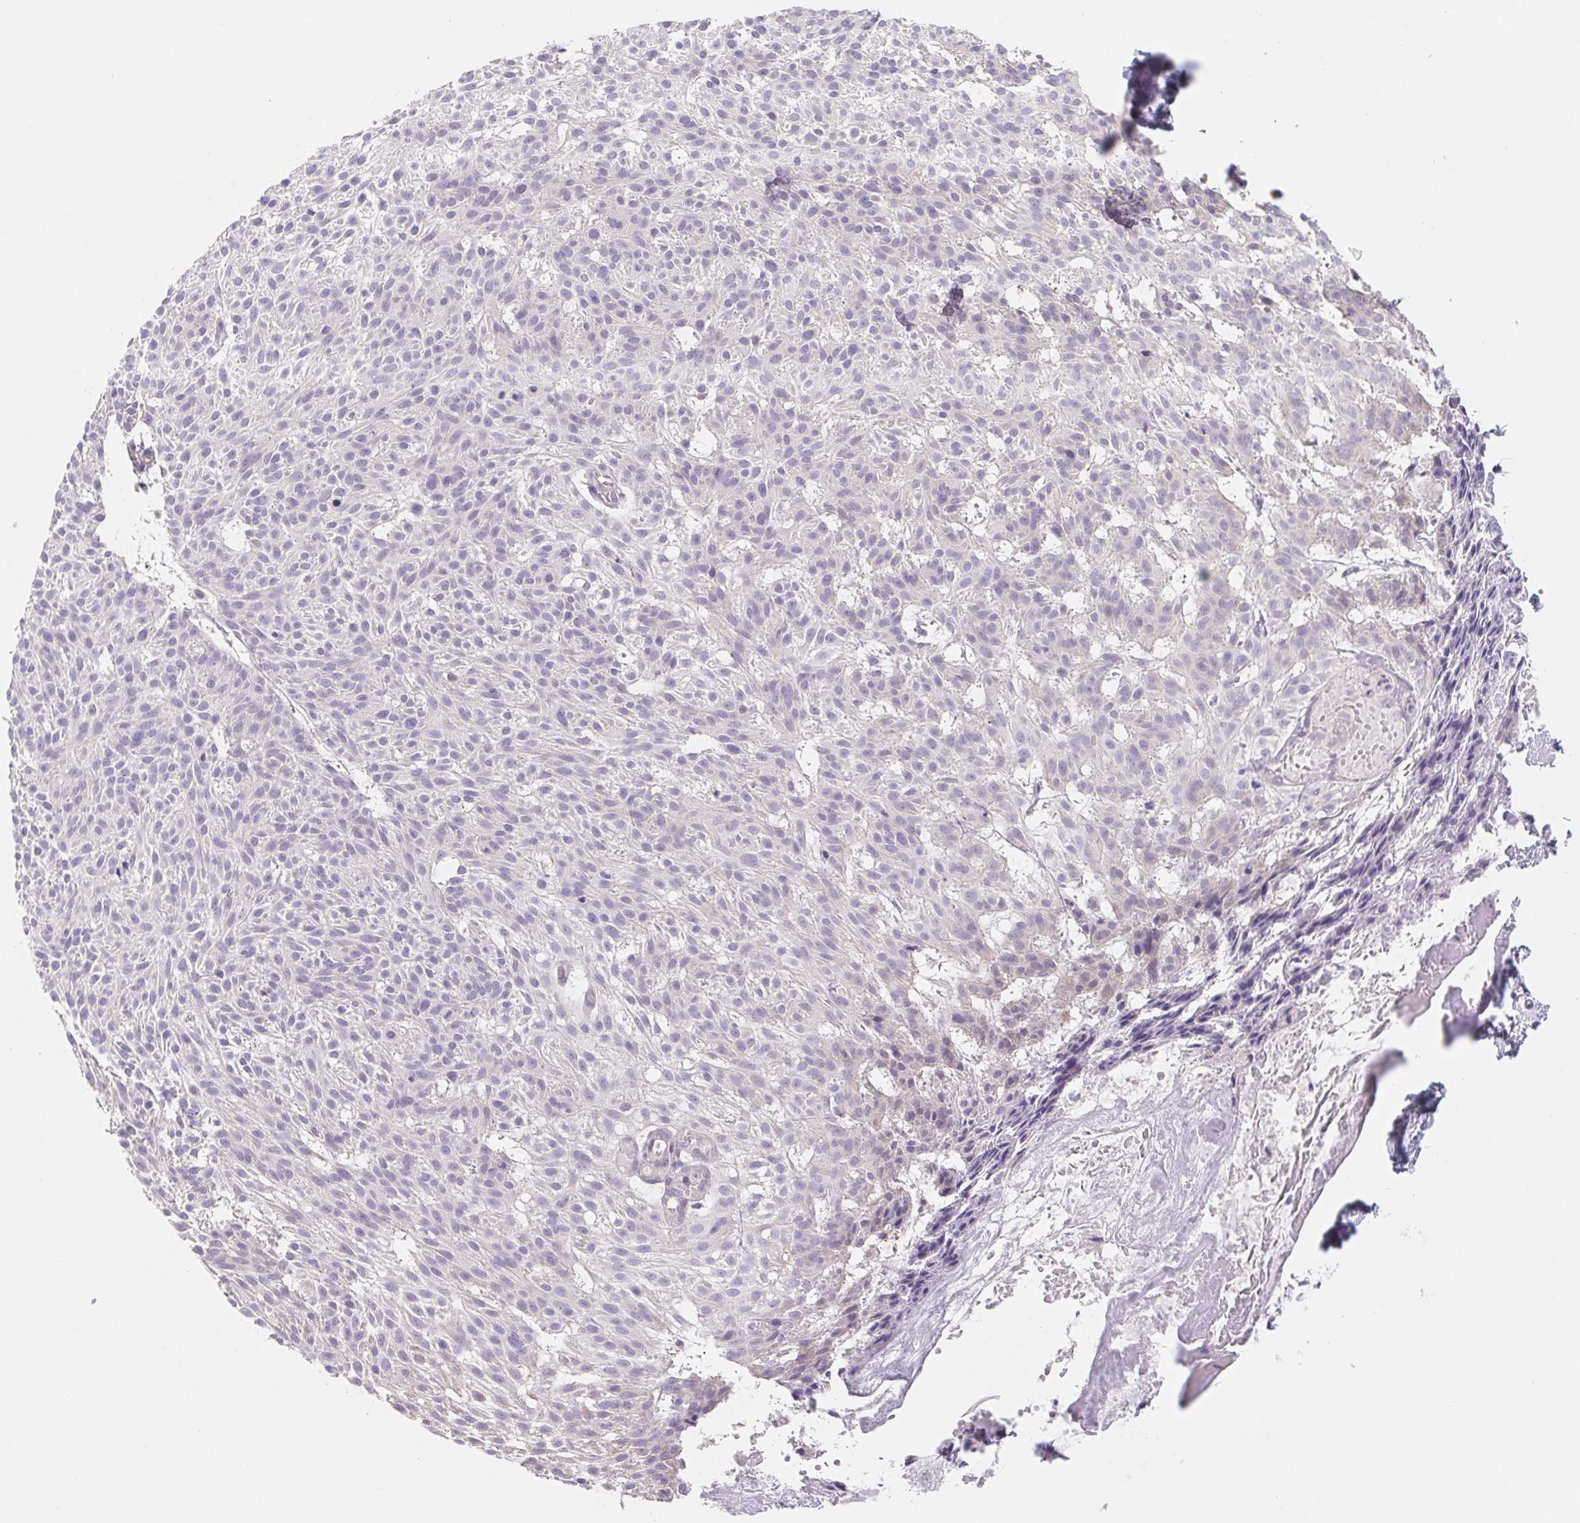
{"staining": {"intensity": "negative", "quantity": "none", "location": "none"}, "tissue": "skin cancer", "cell_type": "Tumor cells", "image_type": "cancer", "snomed": [{"axis": "morphology", "description": "Basal cell carcinoma"}, {"axis": "topography", "description": "Skin"}], "caption": "The immunohistochemistry histopathology image has no significant staining in tumor cells of skin cancer tissue.", "gene": "CTNND2", "patient": {"sex": "female", "age": 78}}